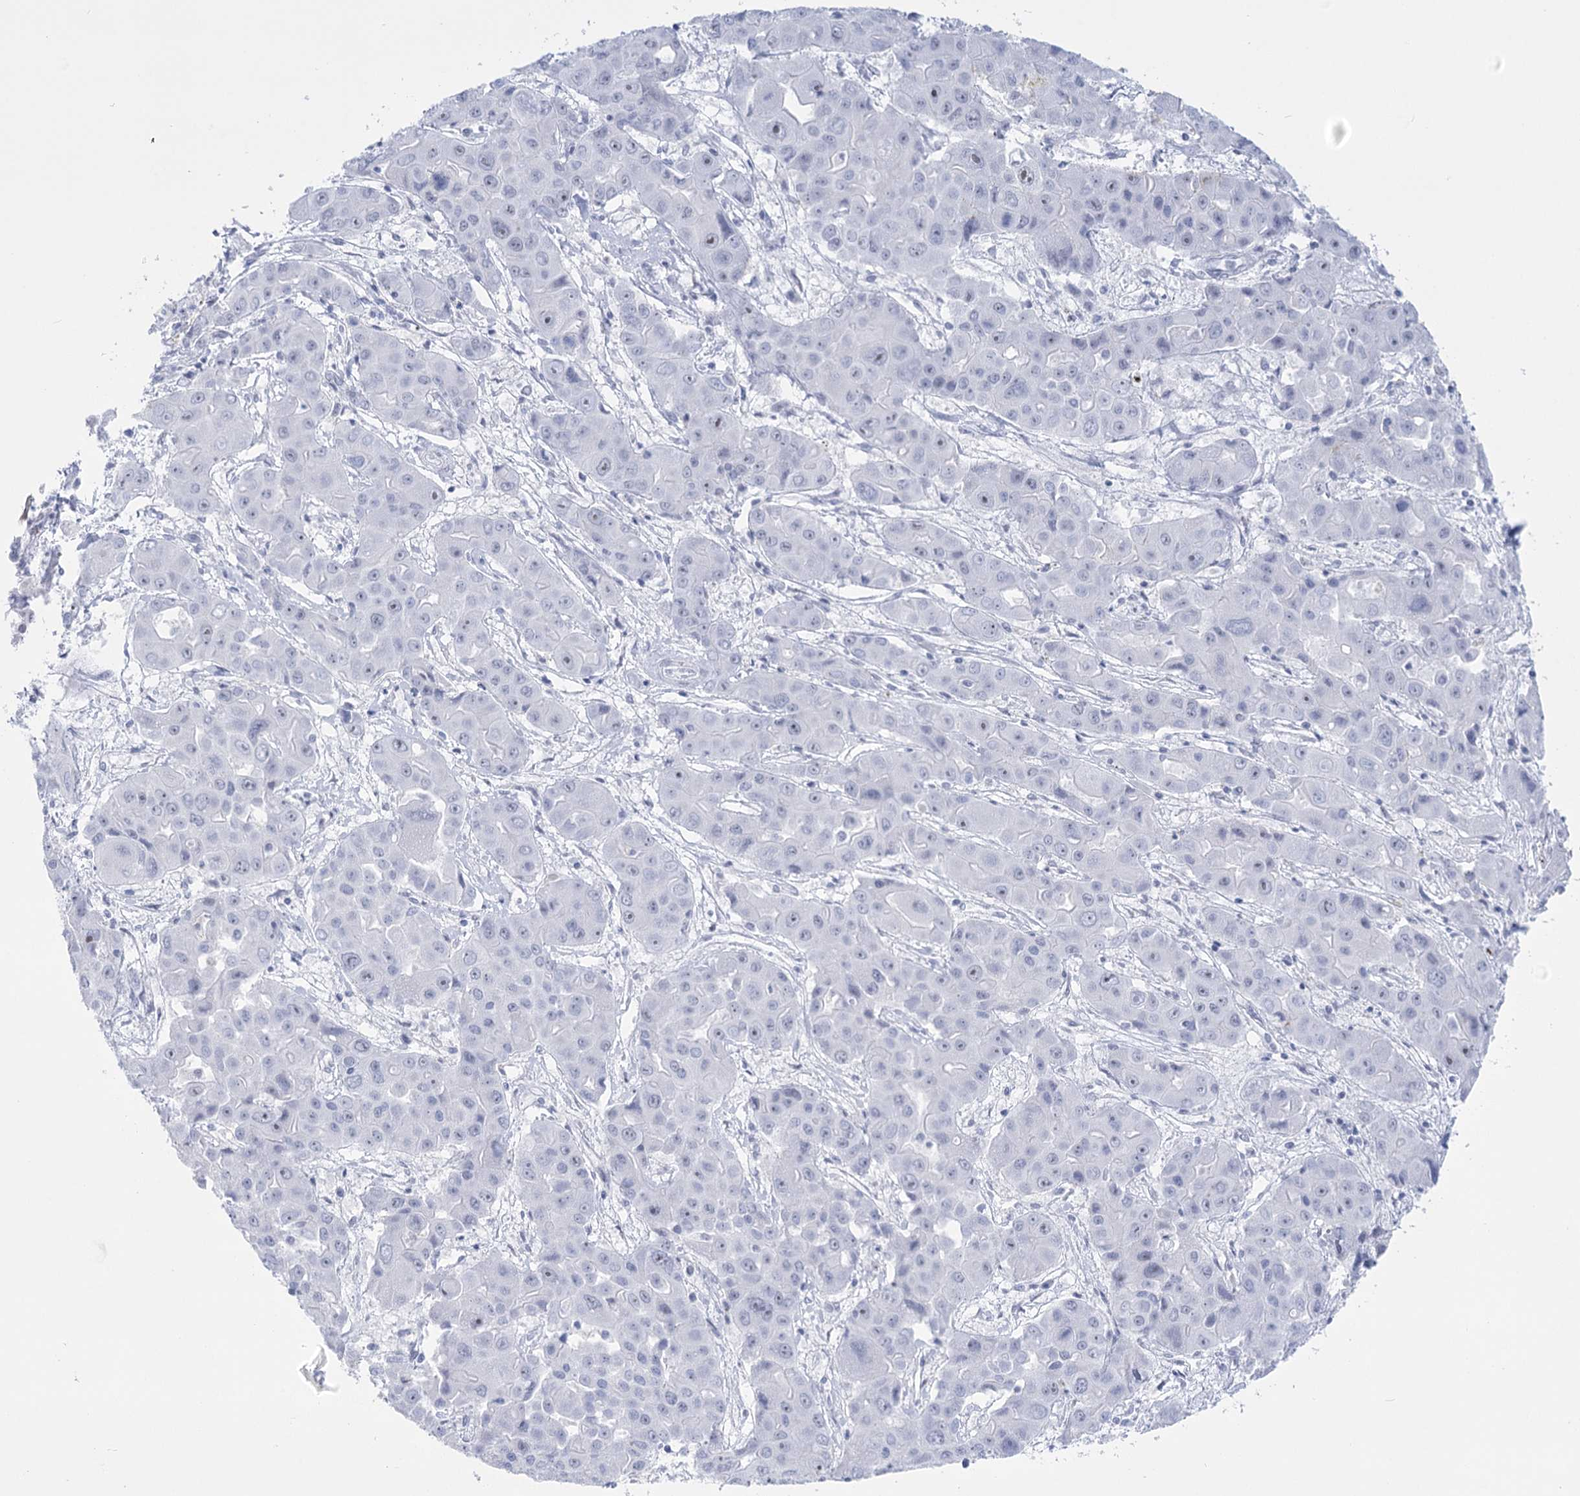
{"staining": {"intensity": "negative", "quantity": "none", "location": "none"}, "tissue": "liver cancer", "cell_type": "Tumor cells", "image_type": "cancer", "snomed": [{"axis": "morphology", "description": "Cholangiocarcinoma"}, {"axis": "topography", "description": "Liver"}], "caption": "The micrograph demonstrates no significant positivity in tumor cells of liver cancer (cholangiocarcinoma).", "gene": "HORMAD1", "patient": {"sex": "male", "age": 67}}